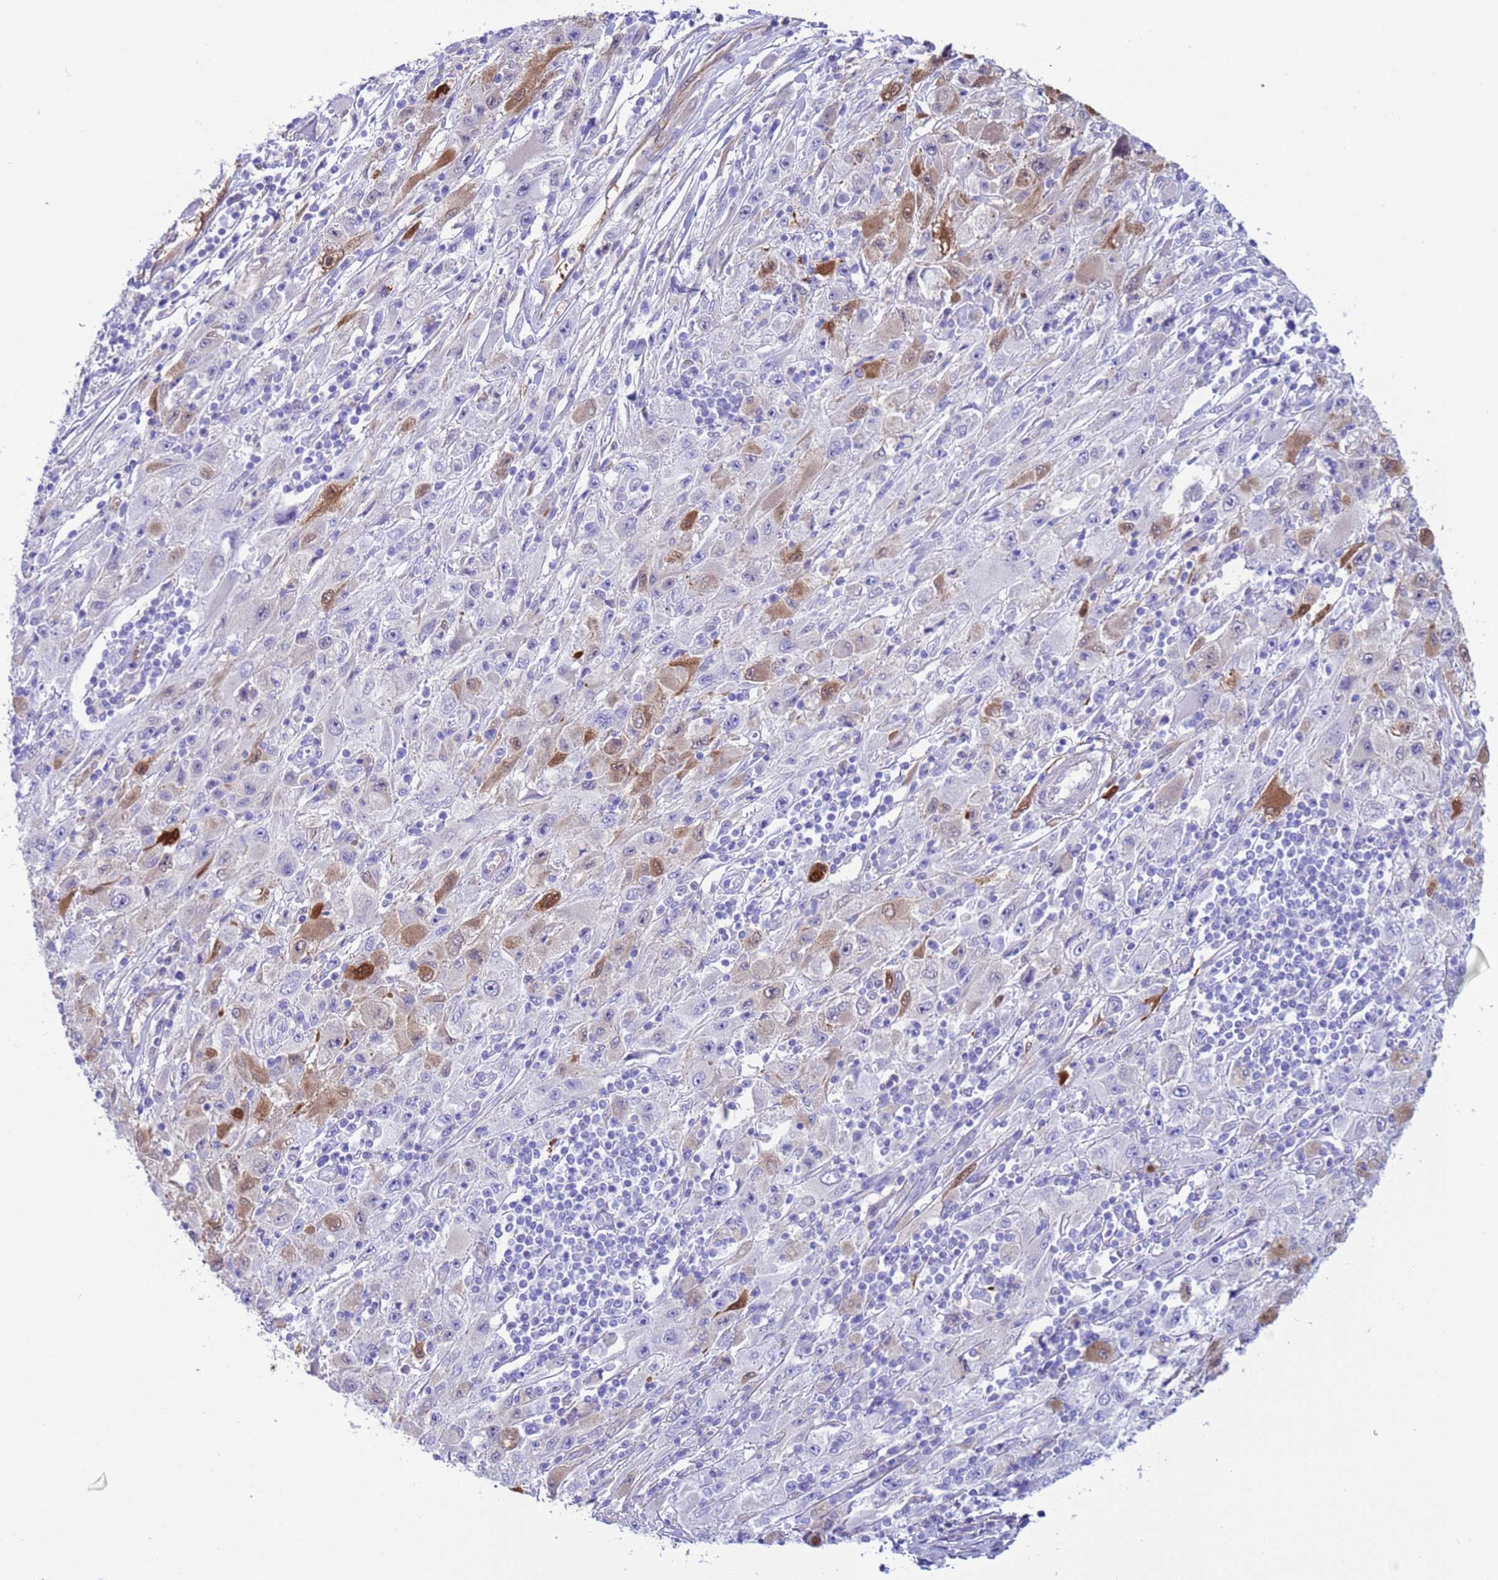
{"staining": {"intensity": "moderate", "quantity": "<25%", "location": "cytoplasmic/membranous,nuclear"}, "tissue": "melanoma", "cell_type": "Tumor cells", "image_type": "cancer", "snomed": [{"axis": "morphology", "description": "Malignant melanoma, Metastatic site"}, {"axis": "topography", "description": "Skin"}], "caption": "A brown stain shows moderate cytoplasmic/membranous and nuclear staining of a protein in human malignant melanoma (metastatic site) tumor cells. The staining is performed using DAB brown chromogen to label protein expression. The nuclei are counter-stained blue using hematoxylin.", "gene": "C6orf47", "patient": {"sex": "male", "age": 53}}